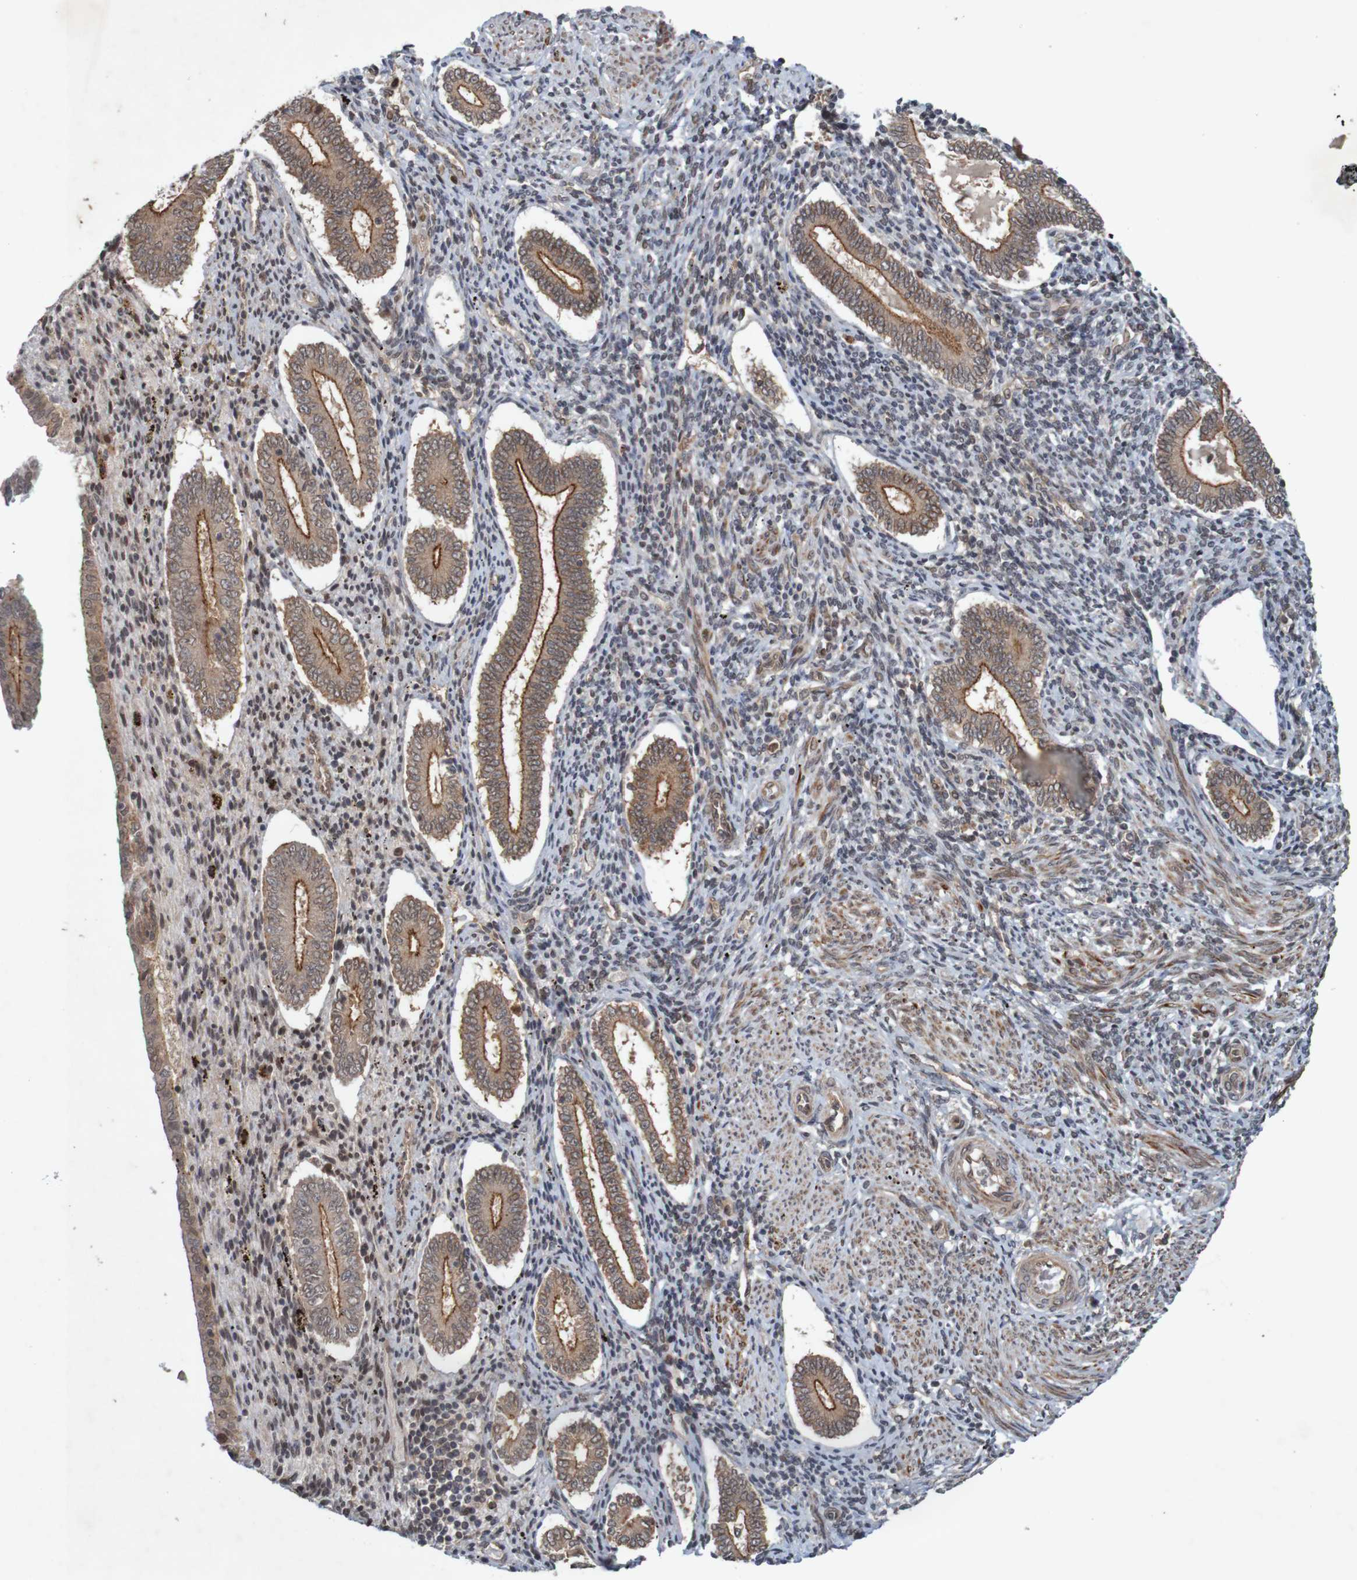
{"staining": {"intensity": "weak", "quantity": "25%-75%", "location": "cytoplasmic/membranous"}, "tissue": "endometrium", "cell_type": "Cells in endometrial stroma", "image_type": "normal", "snomed": [{"axis": "morphology", "description": "Normal tissue, NOS"}, {"axis": "topography", "description": "Endometrium"}], "caption": "Immunohistochemical staining of unremarkable endometrium shows low levels of weak cytoplasmic/membranous positivity in about 25%-75% of cells in endometrial stroma. The staining was performed using DAB to visualize the protein expression in brown, while the nuclei were stained in blue with hematoxylin (Magnification: 20x).", "gene": "ARHGEF11", "patient": {"sex": "female", "age": 42}}